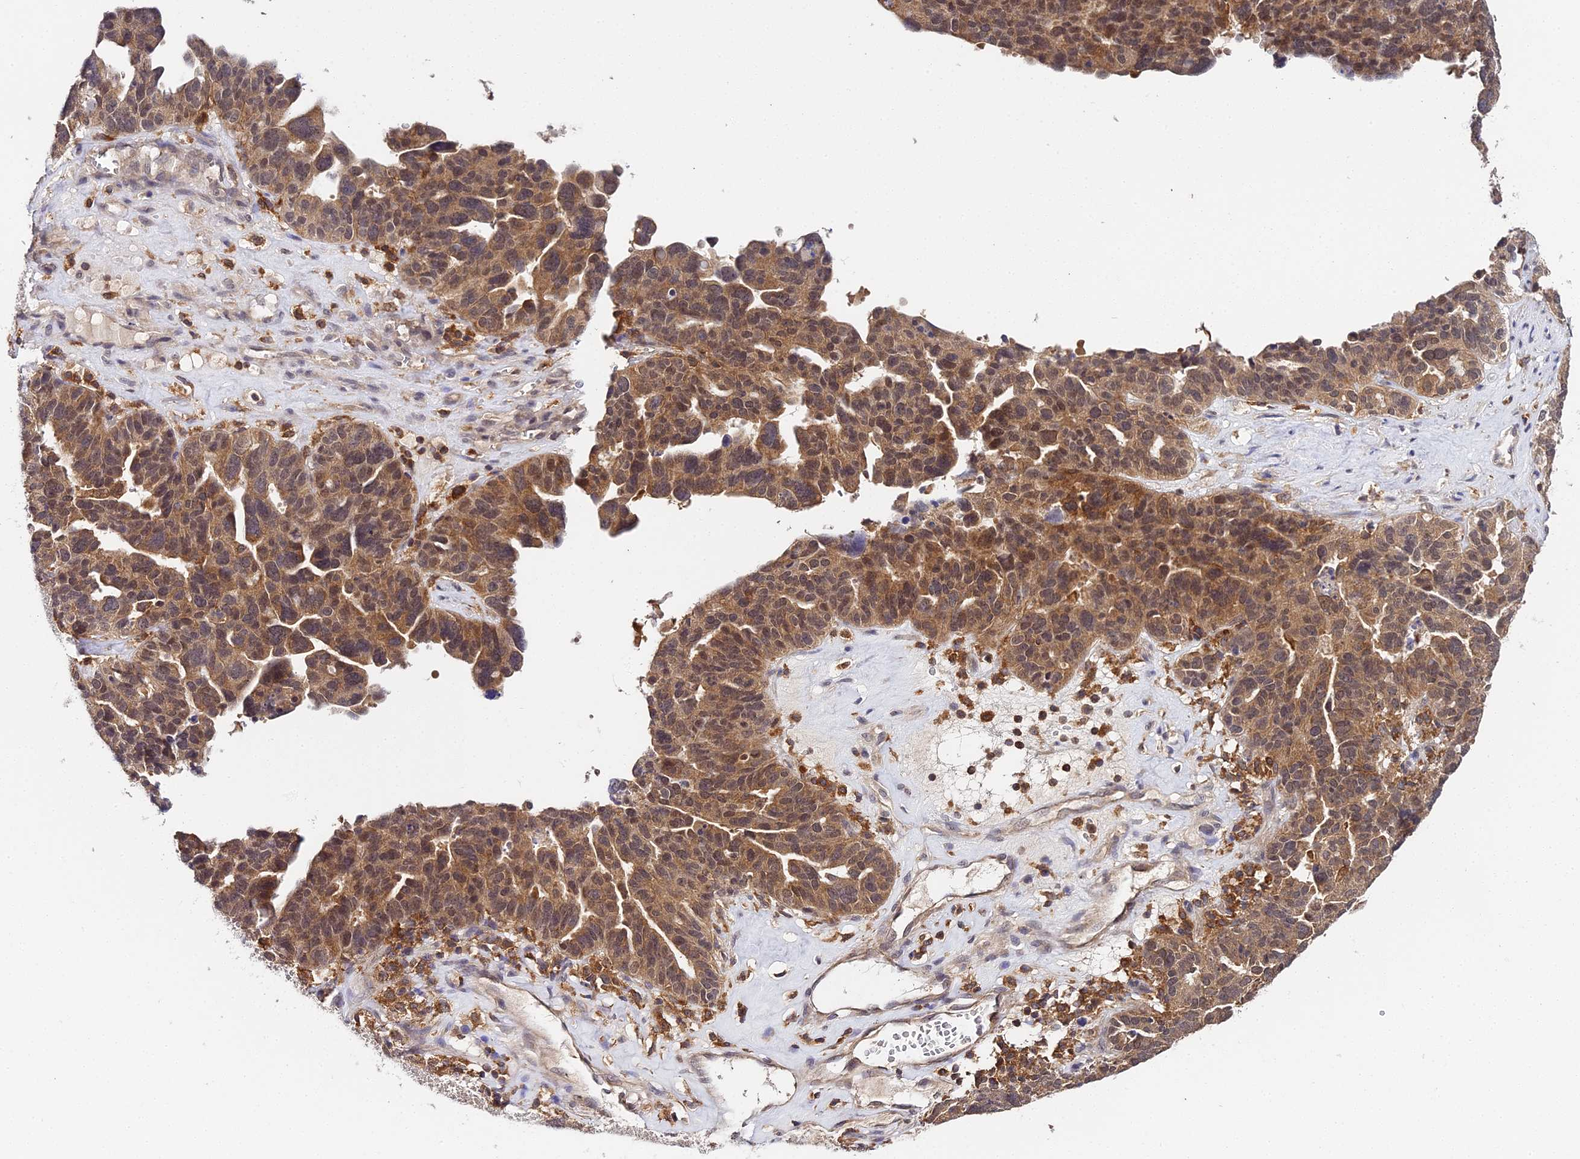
{"staining": {"intensity": "moderate", "quantity": ">75%", "location": "cytoplasmic/membranous,nuclear"}, "tissue": "ovarian cancer", "cell_type": "Tumor cells", "image_type": "cancer", "snomed": [{"axis": "morphology", "description": "Cystadenocarcinoma, serous, NOS"}, {"axis": "topography", "description": "Ovary"}], "caption": "This photomicrograph demonstrates immunohistochemistry staining of human ovarian cancer, with medium moderate cytoplasmic/membranous and nuclear expression in approximately >75% of tumor cells.", "gene": "TPRX1", "patient": {"sex": "female", "age": 59}}